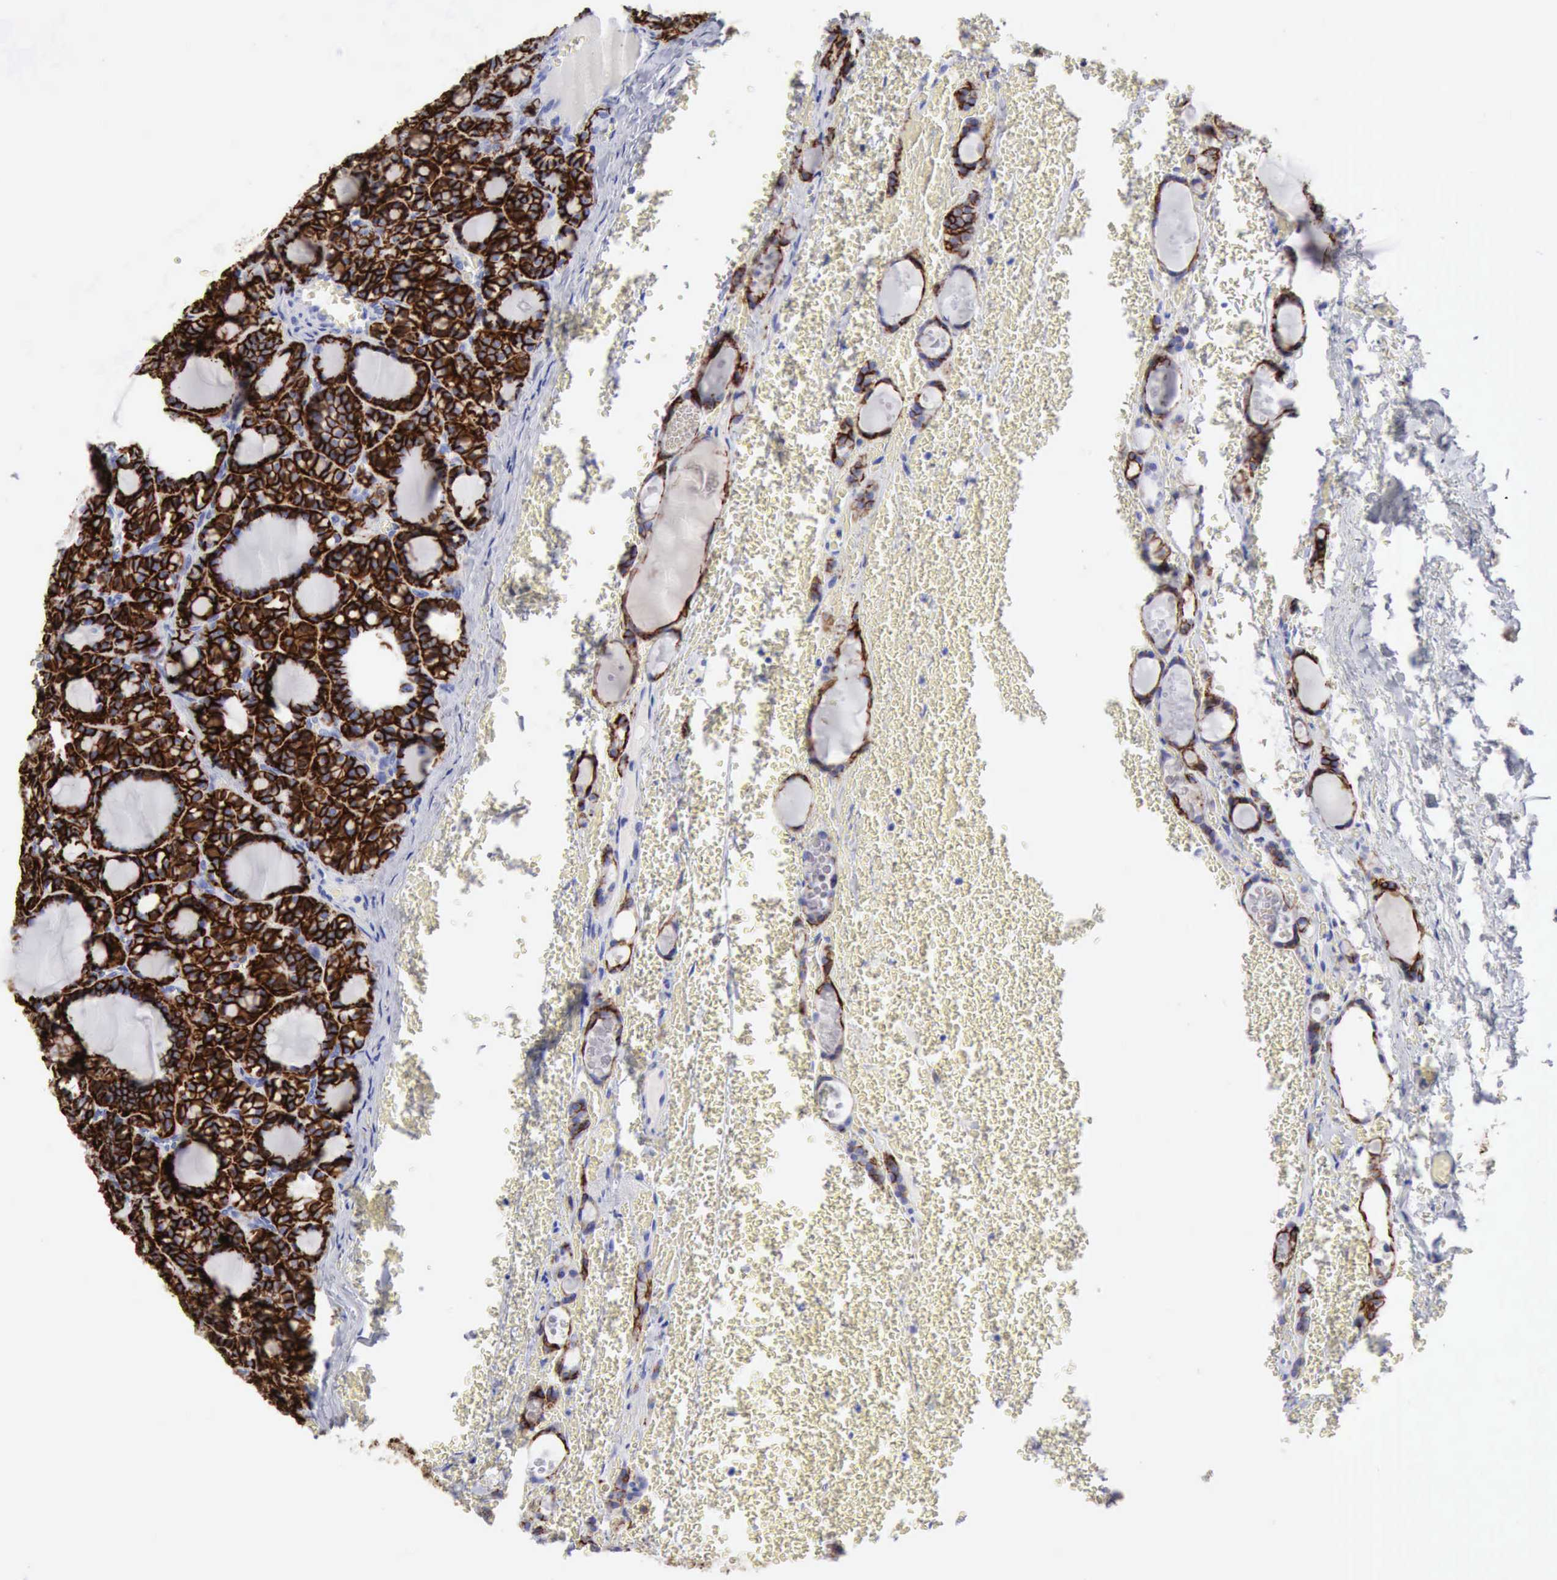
{"staining": {"intensity": "strong", "quantity": ">75%", "location": "cytoplasmic/membranous"}, "tissue": "thyroid cancer", "cell_type": "Tumor cells", "image_type": "cancer", "snomed": [{"axis": "morphology", "description": "Follicular adenoma carcinoma, NOS"}, {"axis": "topography", "description": "Thyroid gland"}], "caption": "There is high levels of strong cytoplasmic/membranous expression in tumor cells of thyroid cancer (follicular adenoma carcinoma), as demonstrated by immunohistochemical staining (brown color).", "gene": "NCAM1", "patient": {"sex": "female", "age": 71}}